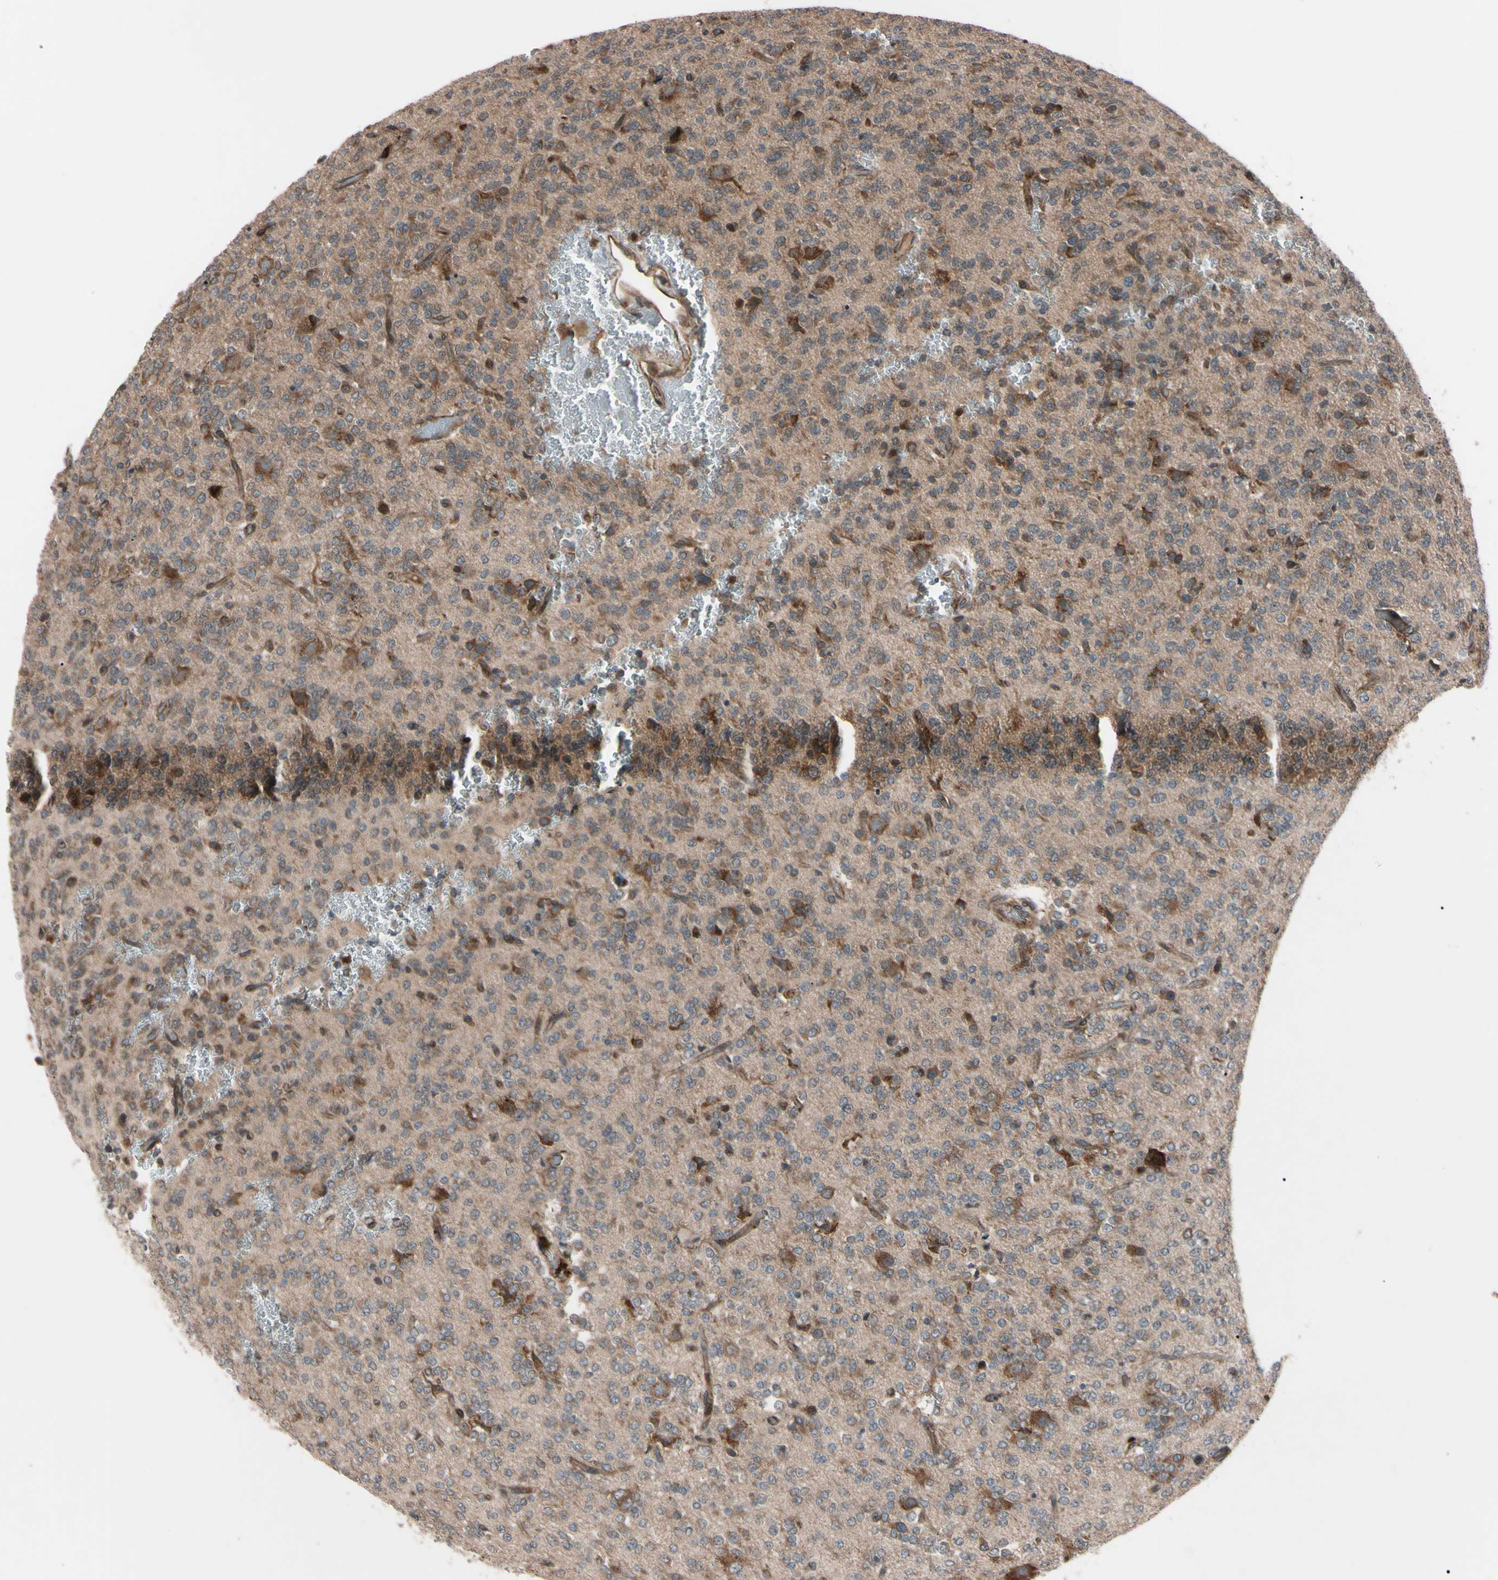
{"staining": {"intensity": "moderate", "quantity": ">75%", "location": "cytoplasmic/membranous"}, "tissue": "glioma", "cell_type": "Tumor cells", "image_type": "cancer", "snomed": [{"axis": "morphology", "description": "Glioma, malignant, Low grade"}, {"axis": "topography", "description": "Brain"}], "caption": "Immunohistochemical staining of low-grade glioma (malignant) shows moderate cytoplasmic/membranous protein expression in about >75% of tumor cells.", "gene": "GUCY1B1", "patient": {"sex": "male", "age": 38}}